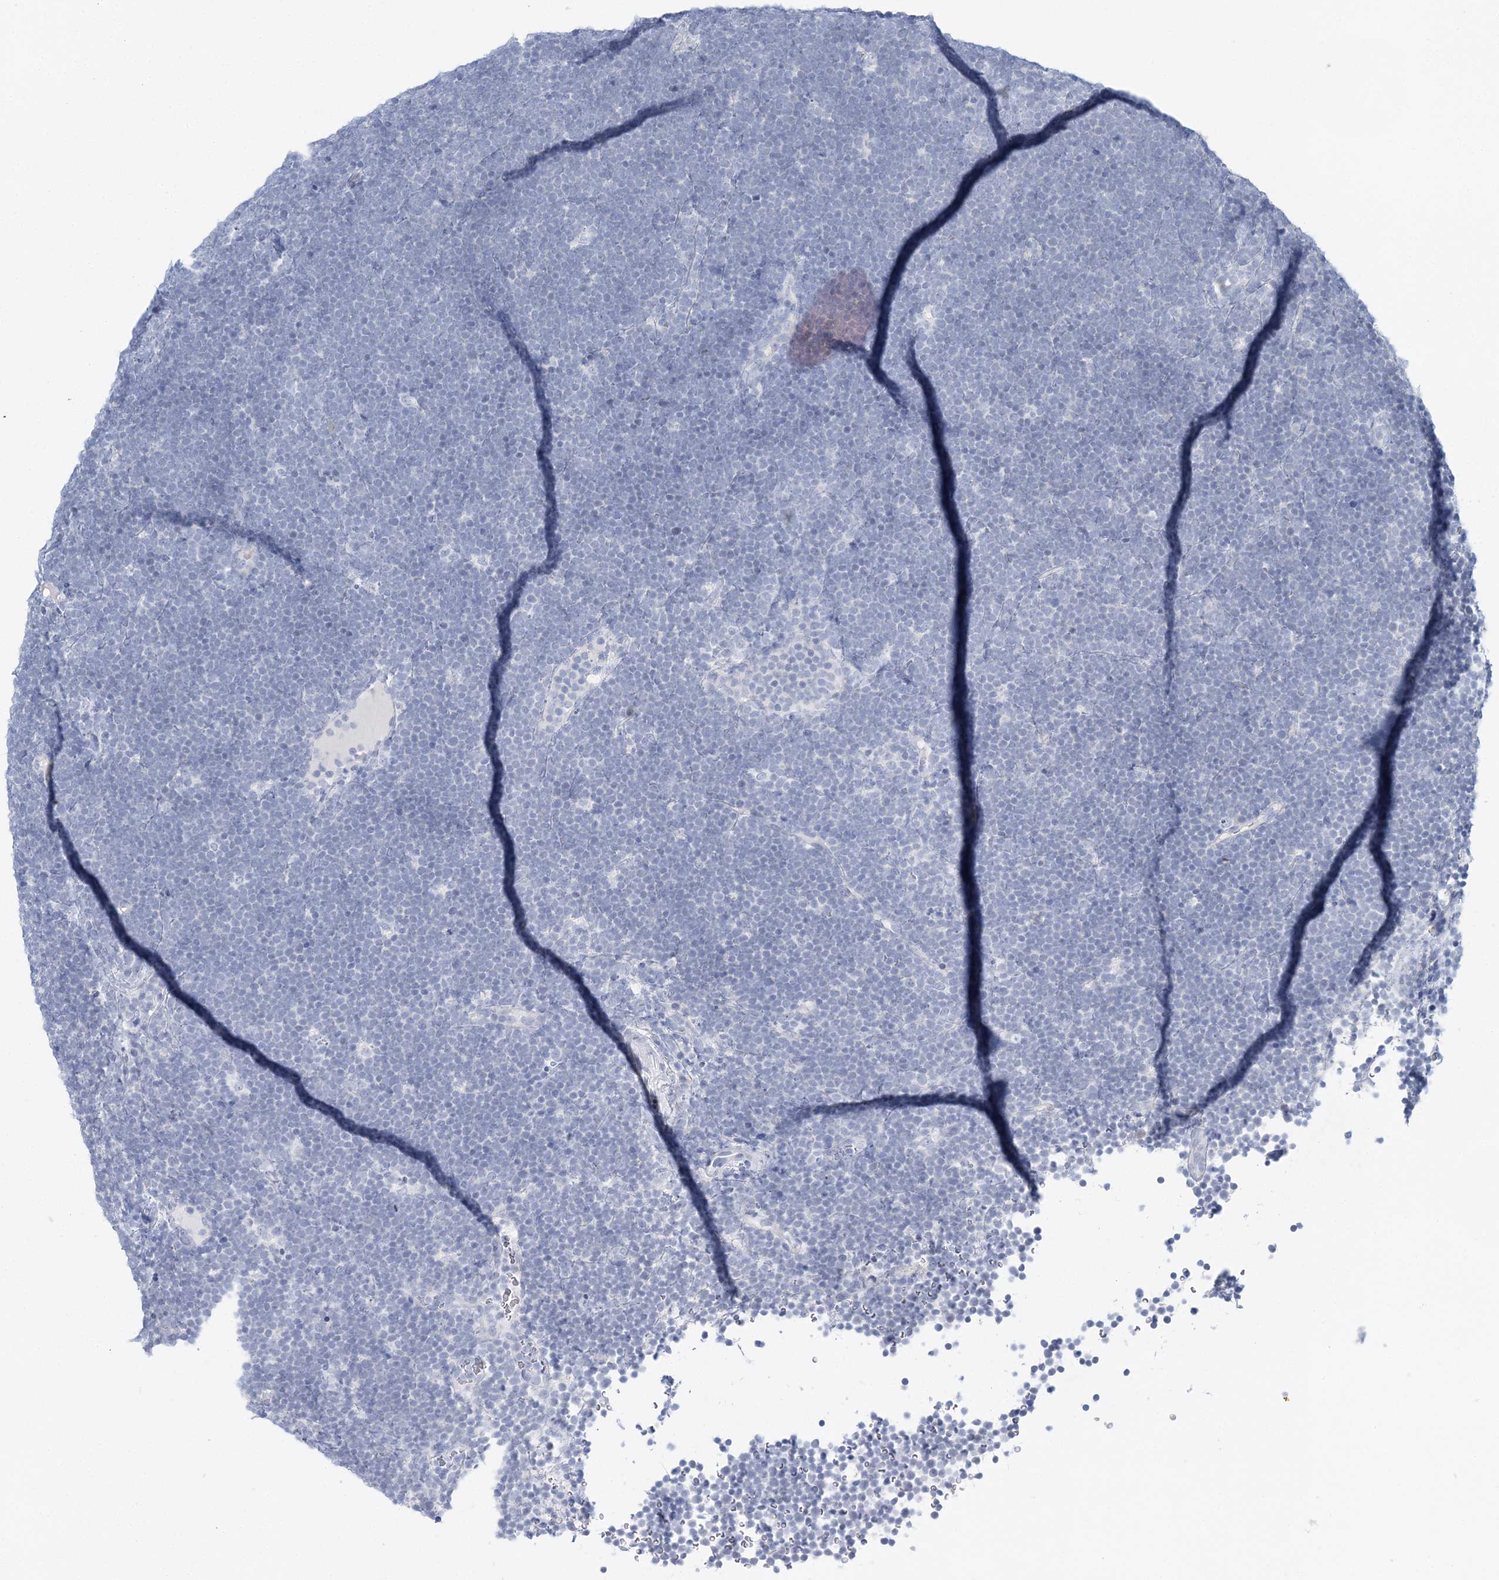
{"staining": {"intensity": "negative", "quantity": "none", "location": "none"}, "tissue": "lymphoma", "cell_type": "Tumor cells", "image_type": "cancer", "snomed": [{"axis": "morphology", "description": "Malignant lymphoma, non-Hodgkin's type, High grade"}, {"axis": "topography", "description": "Lymph node"}], "caption": "Lymphoma was stained to show a protein in brown. There is no significant expression in tumor cells. (DAB IHC, high magnification).", "gene": "VILL", "patient": {"sex": "male", "age": 13}}